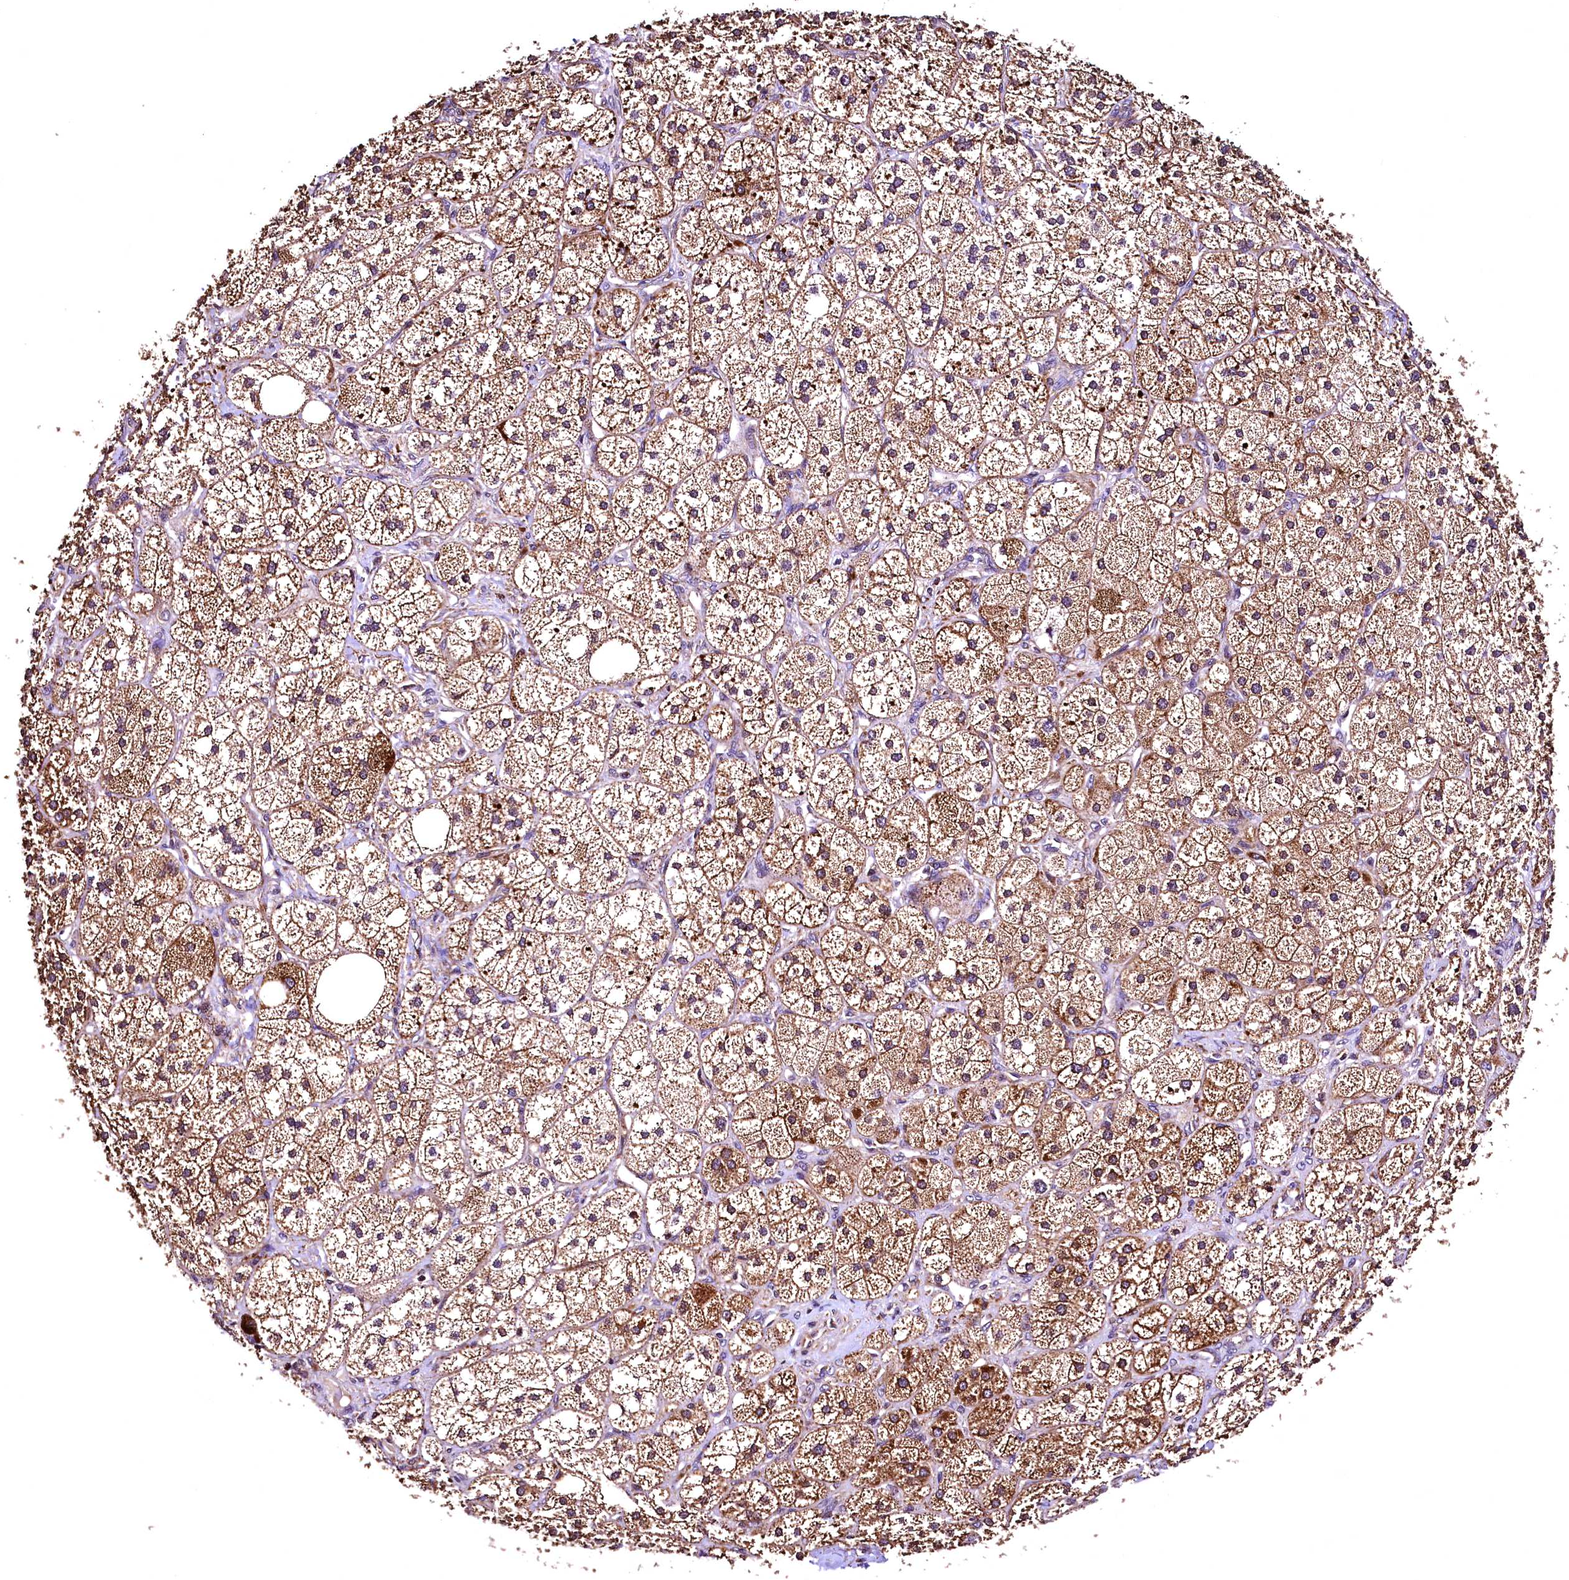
{"staining": {"intensity": "strong", "quantity": ">75%", "location": "cytoplasmic/membranous"}, "tissue": "adrenal gland", "cell_type": "Glandular cells", "image_type": "normal", "snomed": [{"axis": "morphology", "description": "Normal tissue, NOS"}, {"axis": "topography", "description": "Adrenal gland"}], "caption": "This image displays immunohistochemistry staining of unremarkable adrenal gland, with high strong cytoplasmic/membranous staining in approximately >75% of glandular cells.", "gene": "LRSAM1", "patient": {"sex": "male", "age": 61}}